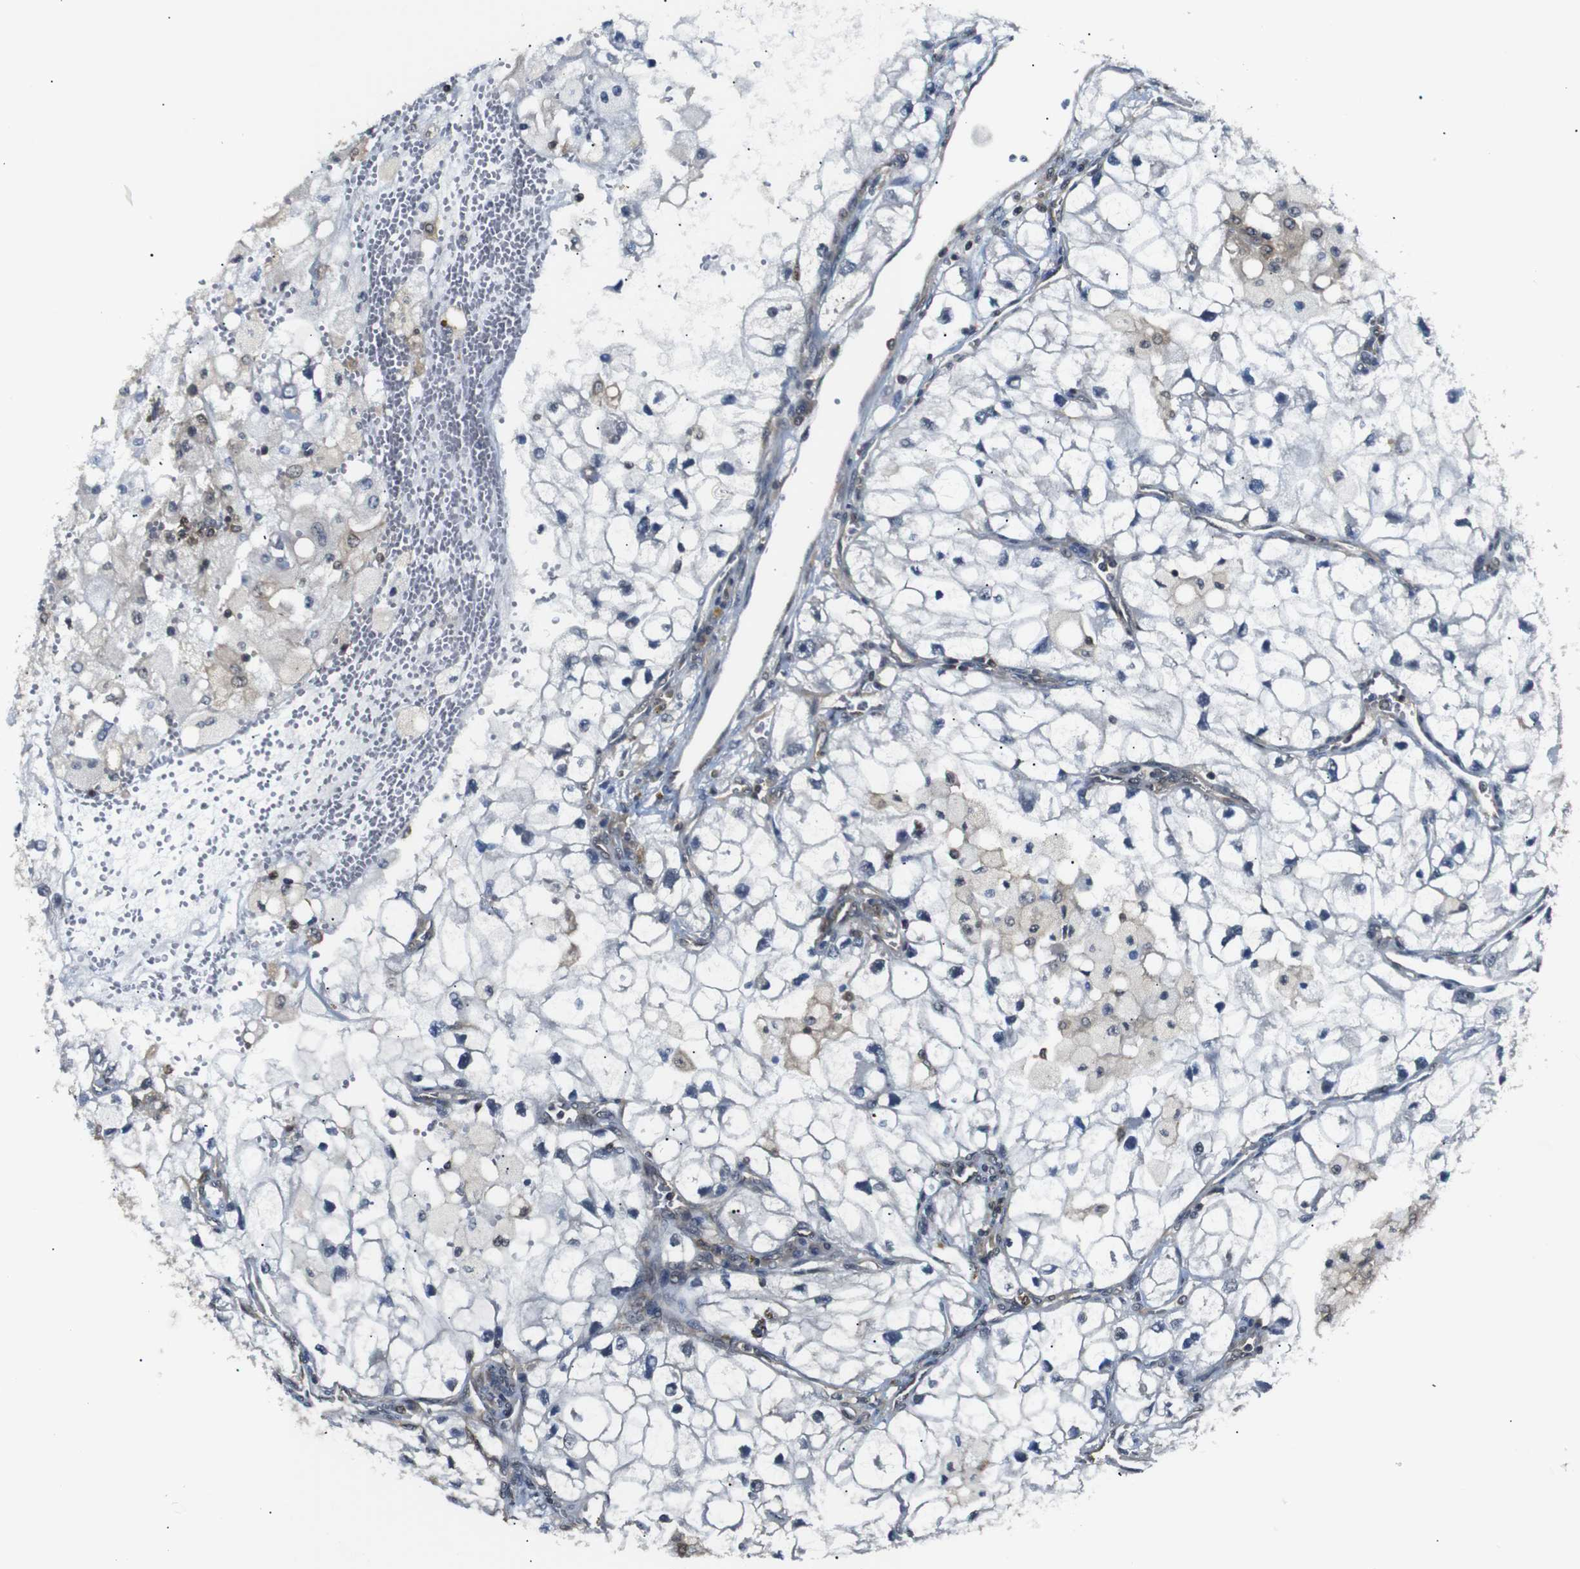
{"staining": {"intensity": "negative", "quantity": "none", "location": "none"}, "tissue": "renal cancer", "cell_type": "Tumor cells", "image_type": "cancer", "snomed": [{"axis": "morphology", "description": "Adenocarcinoma, NOS"}, {"axis": "topography", "description": "Kidney"}], "caption": "High power microscopy photomicrograph of an immunohistochemistry micrograph of renal cancer (adenocarcinoma), revealing no significant staining in tumor cells. Nuclei are stained in blue.", "gene": "UBXN1", "patient": {"sex": "female", "age": 70}}